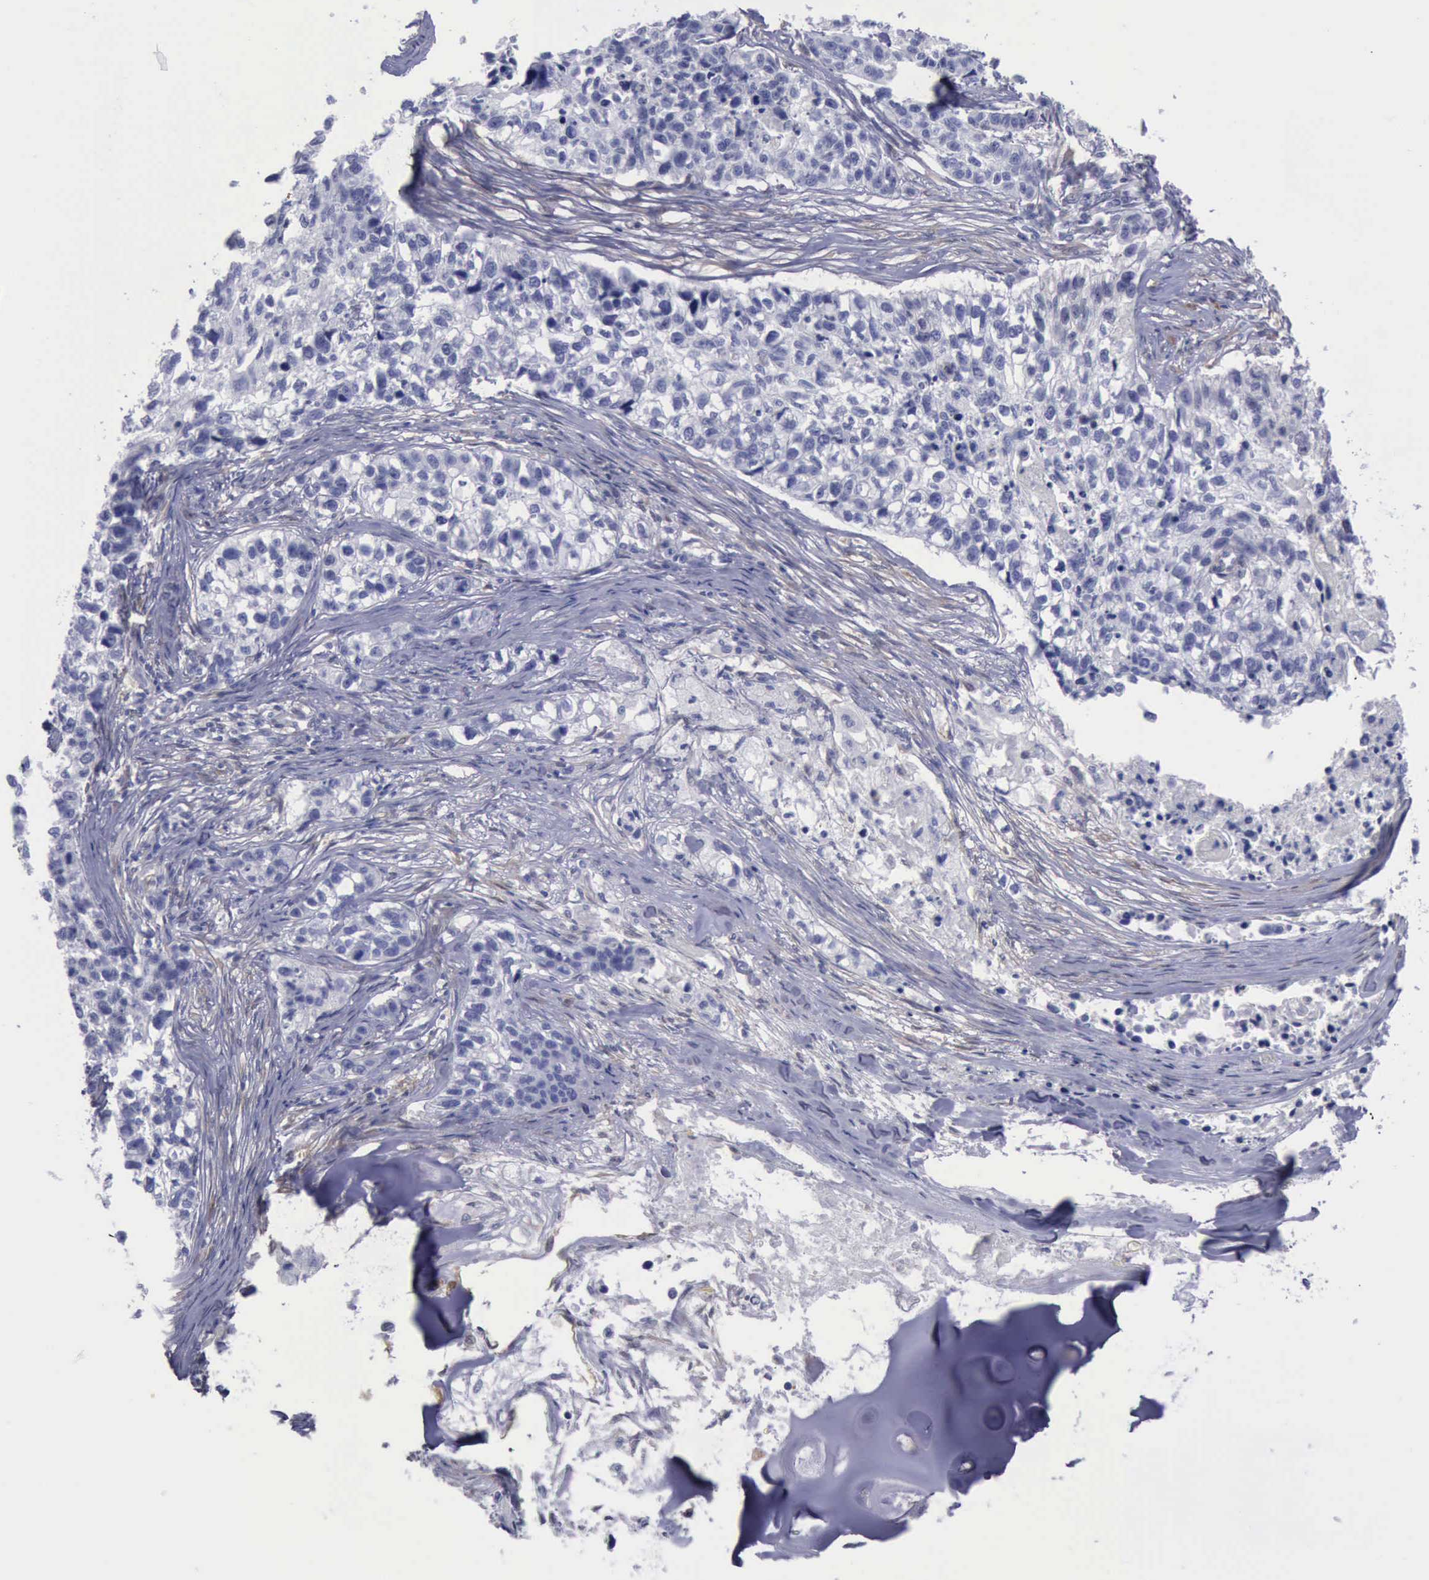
{"staining": {"intensity": "negative", "quantity": "none", "location": "none"}, "tissue": "lung cancer", "cell_type": "Tumor cells", "image_type": "cancer", "snomed": [{"axis": "morphology", "description": "Squamous cell carcinoma, NOS"}, {"axis": "topography", "description": "Lymph node"}, {"axis": "topography", "description": "Lung"}], "caption": "Immunohistochemistry image of lung cancer stained for a protein (brown), which exhibits no staining in tumor cells. (IHC, brightfield microscopy, high magnification).", "gene": "FHL1", "patient": {"sex": "male", "age": 74}}